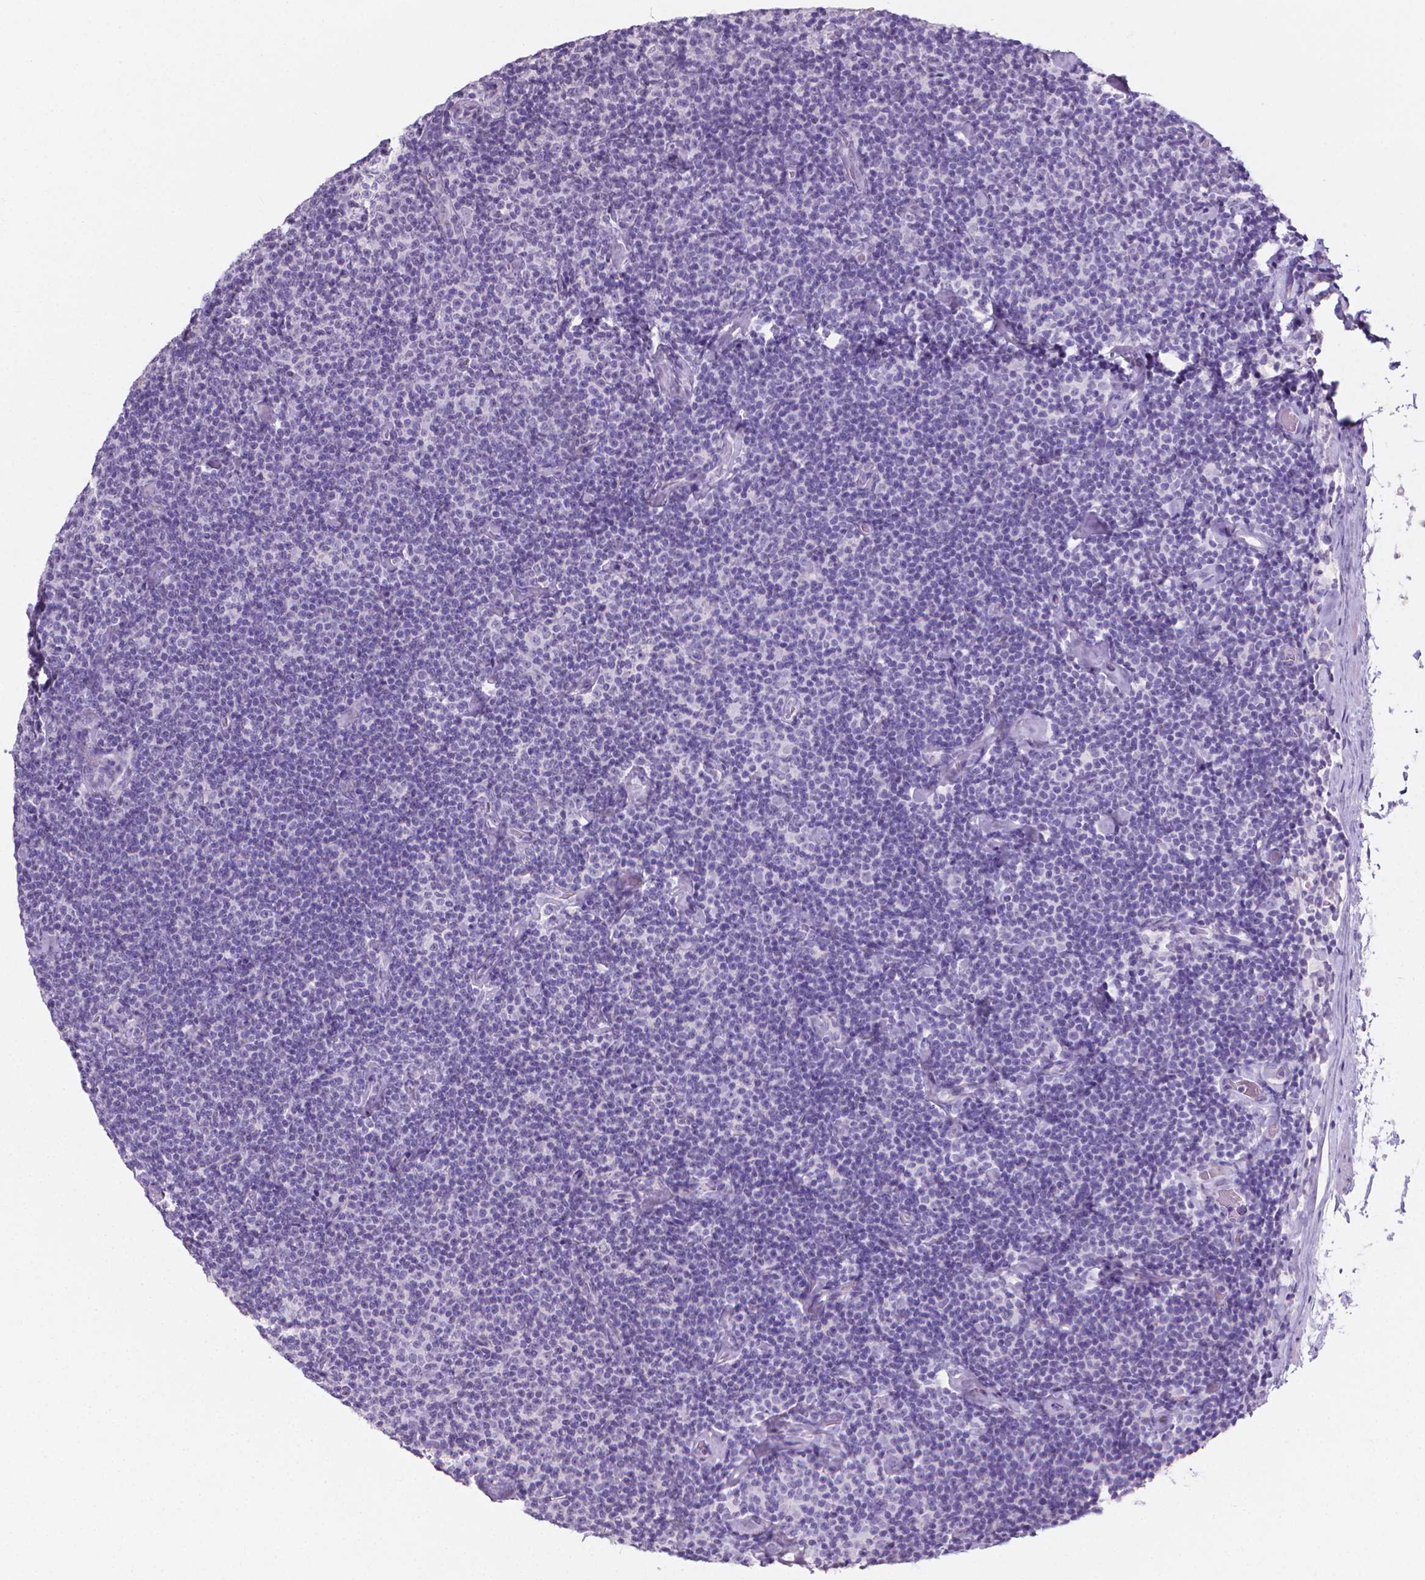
{"staining": {"intensity": "negative", "quantity": "none", "location": "none"}, "tissue": "lymphoma", "cell_type": "Tumor cells", "image_type": "cancer", "snomed": [{"axis": "morphology", "description": "Malignant lymphoma, non-Hodgkin's type, Low grade"}, {"axis": "topography", "description": "Lymph node"}], "caption": "IHC image of human lymphoma stained for a protein (brown), which exhibits no positivity in tumor cells. The staining was performed using DAB (3,3'-diaminobenzidine) to visualize the protein expression in brown, while the nuclei were stained in blue with hematoxylin (Magnification: 20x).", "gene": "XPNPEP2", "patient": {"sex": "male", "age": 81}}